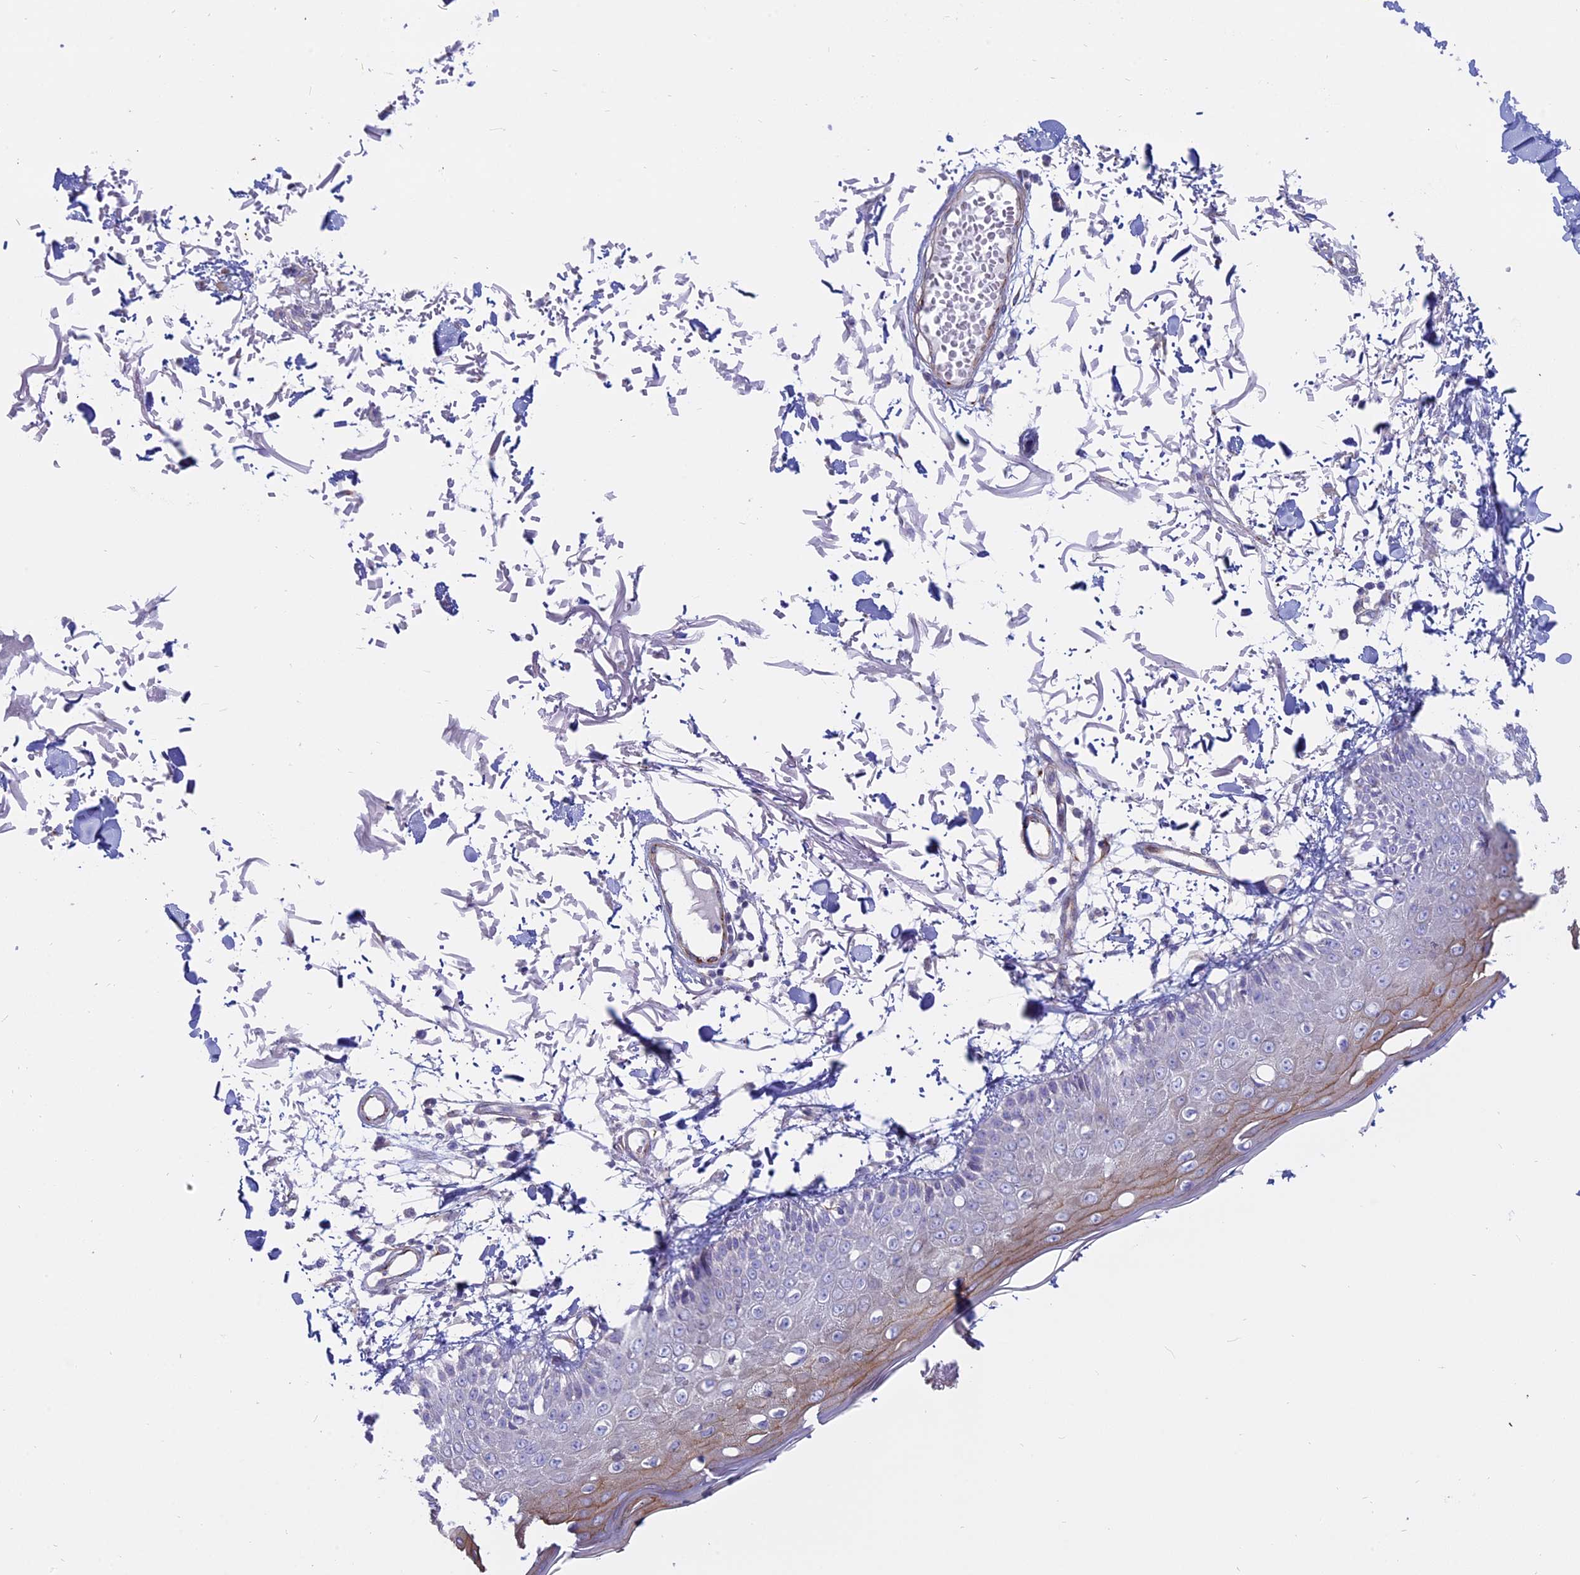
{"staining": {"intensity": "negative", "quantity": "none", "location": "none"}, "tissue": "skin", "cell_type": "Fibroblasts", "image_type": "normal", "snomed": [{"axis": "morphology", "description": "Normal tissue, NOS"}, {"axis": "morphology", "description": "Squamous cell carcinoma, NOS"}, {"axis": "topography", "description": "Skin"}, {"axis": "topography", "description": "Peripheral nerve tissue"}], "caption": "High power microscopy image of an immunohistochemistry (IHC) micrograph of normal skin, revealing no significant expression in fibroblasts.", "gene": "MYO5B", "patient": {"sex": "male", "age": 83}}